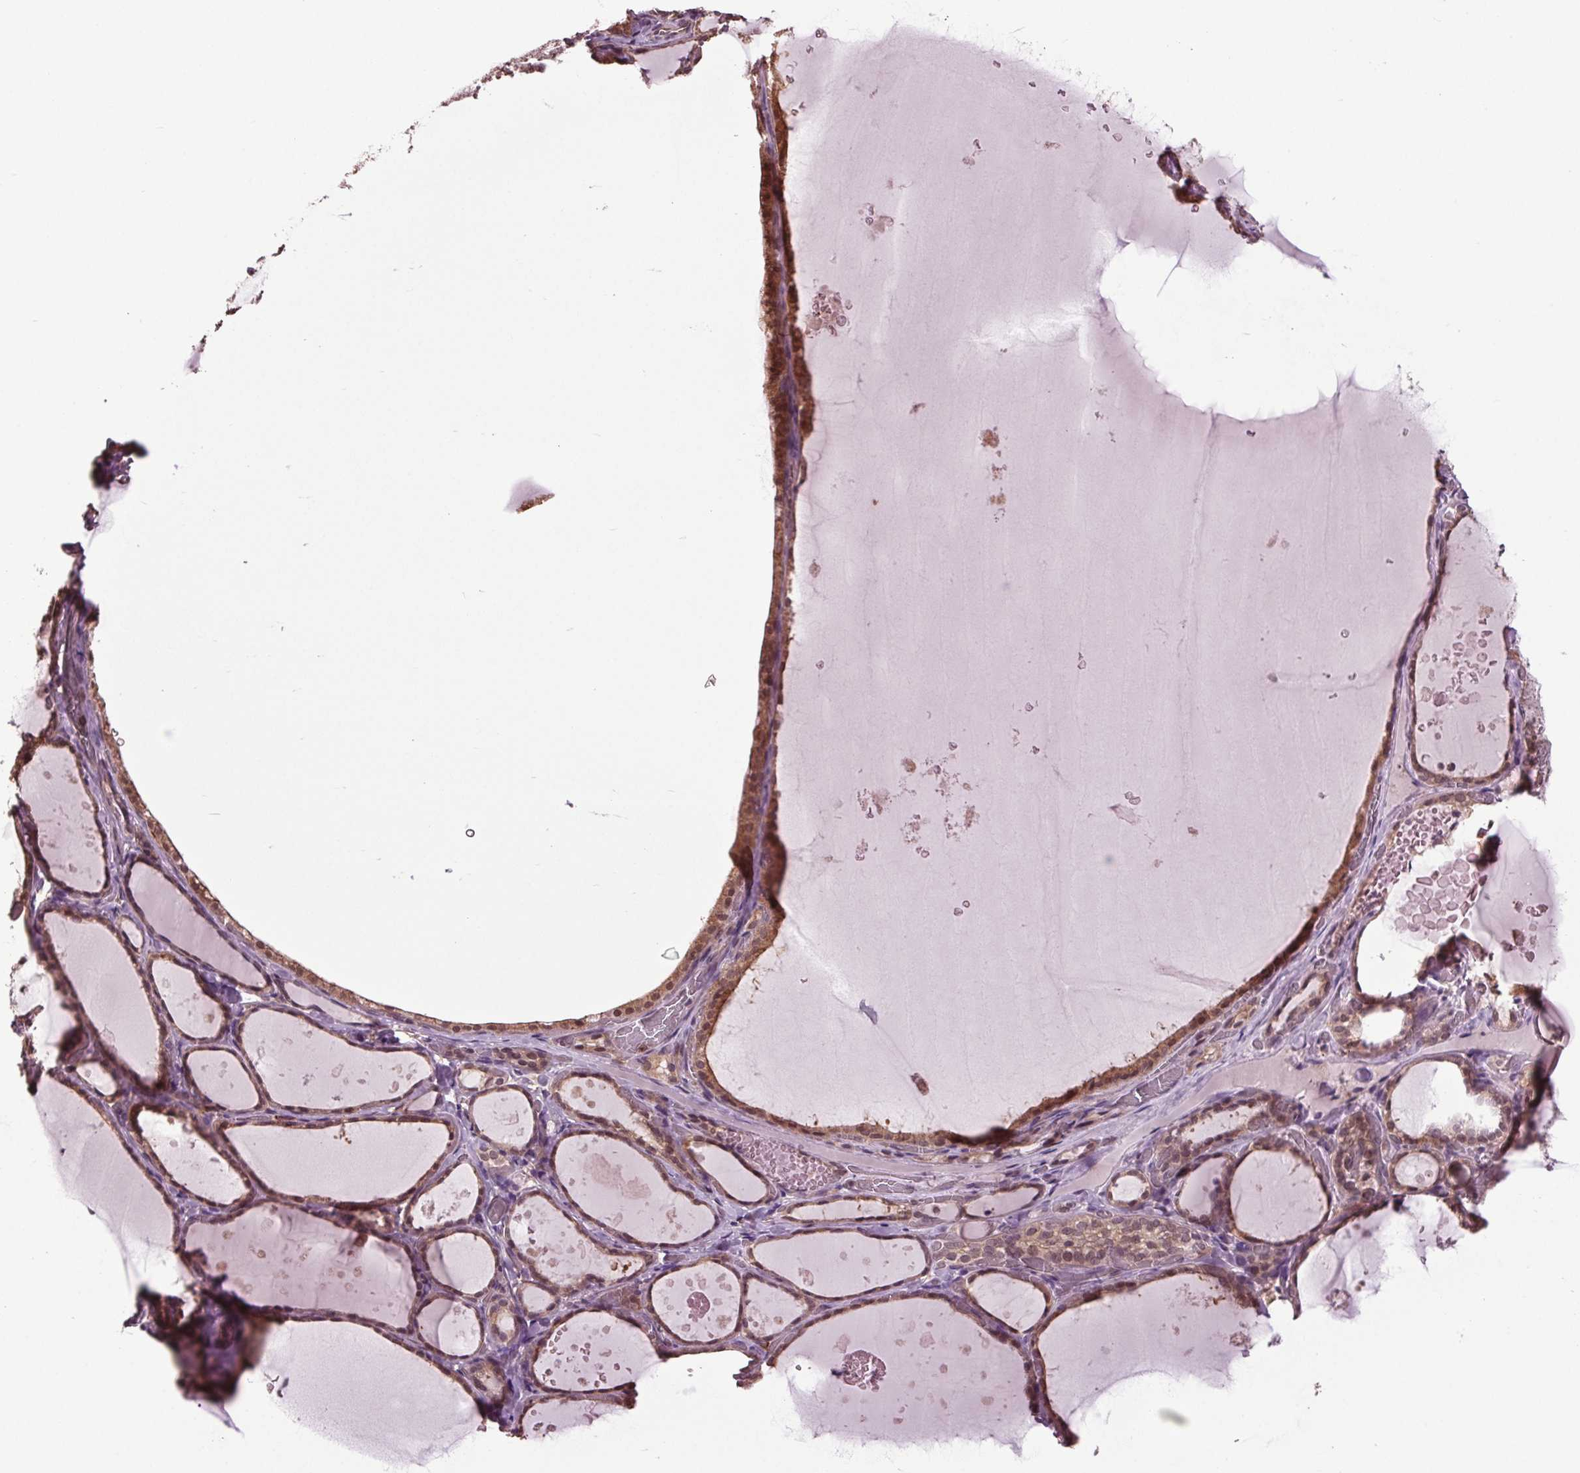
{"staining": {"intensity": "moderate", "quantity": ">75%", "location": "cytoplasmic/membranous"}, "tissue": "thyroid gland", "cell_type": "Glandular cells", "image_type": "normal", "snomed": [{"axis": "morphology", "description": "Normal tissue, NOS"}, {"axis": "topography", "description": "Thyroid gland"}], "caption": "Immunohistochemistry (DAB) staining of unremarkable thyroid gland shows moderate cytoplasmic/membranous protein expression in about >75% of glandular cells.", "gene": "RNPEP", "patient": {"sex": "female", "age": 56}}